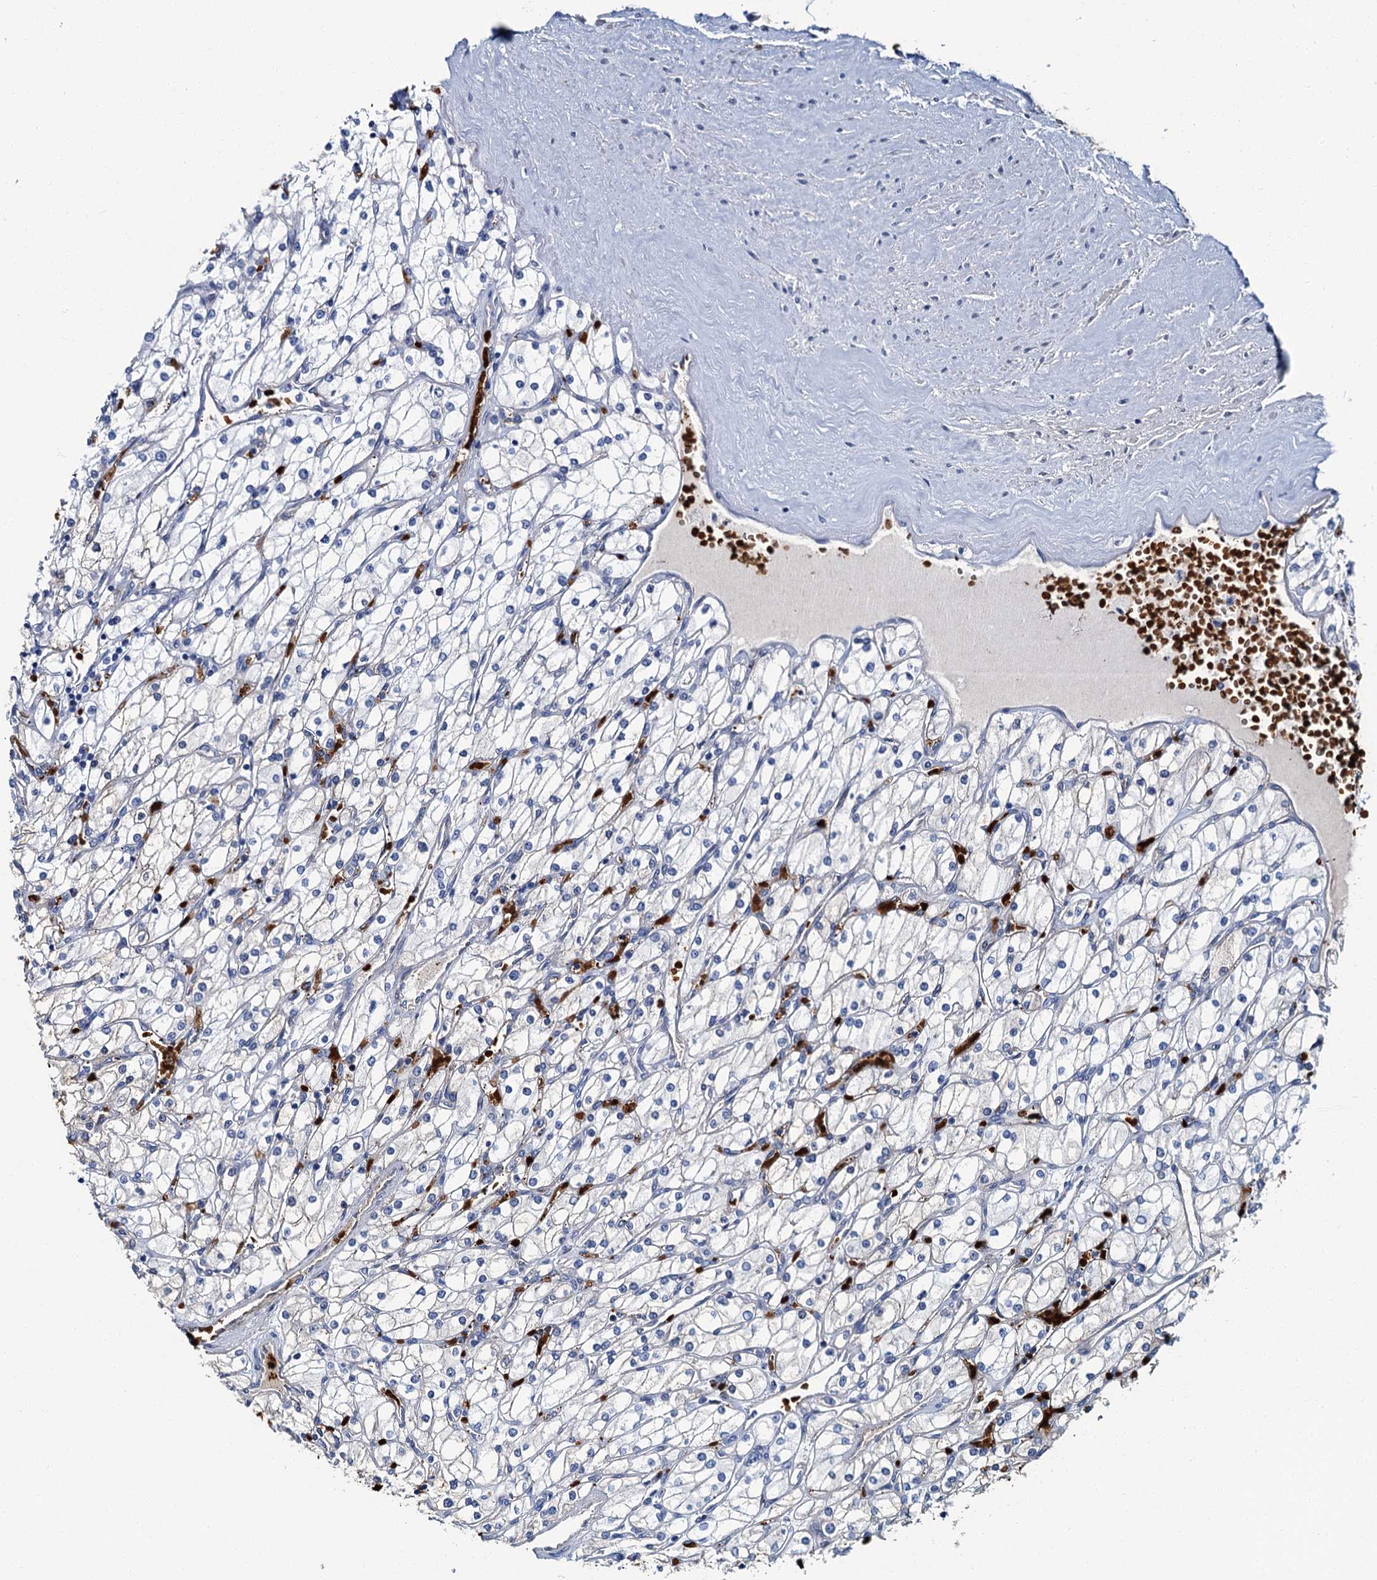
{"staining": {"intensity": "negative", "quantity": "none", "location": "none"}, "tissue": "renal cancer", "cell_type": "Tumor cells", "image_type": "cancer", "snomed": [{"axis": "morphology", "description": "Adenocarcinoma, NOS"}, {"axis": "topography", "description": "Kidney"}], "caption": "Immunohistochemistry micrograph of neoplastic tissue: renal cancer stained with DAB displays no significant protein expression in tumor cells.", "gene": "ATG2A", "patient": {"sex": "male", "age": 80}}